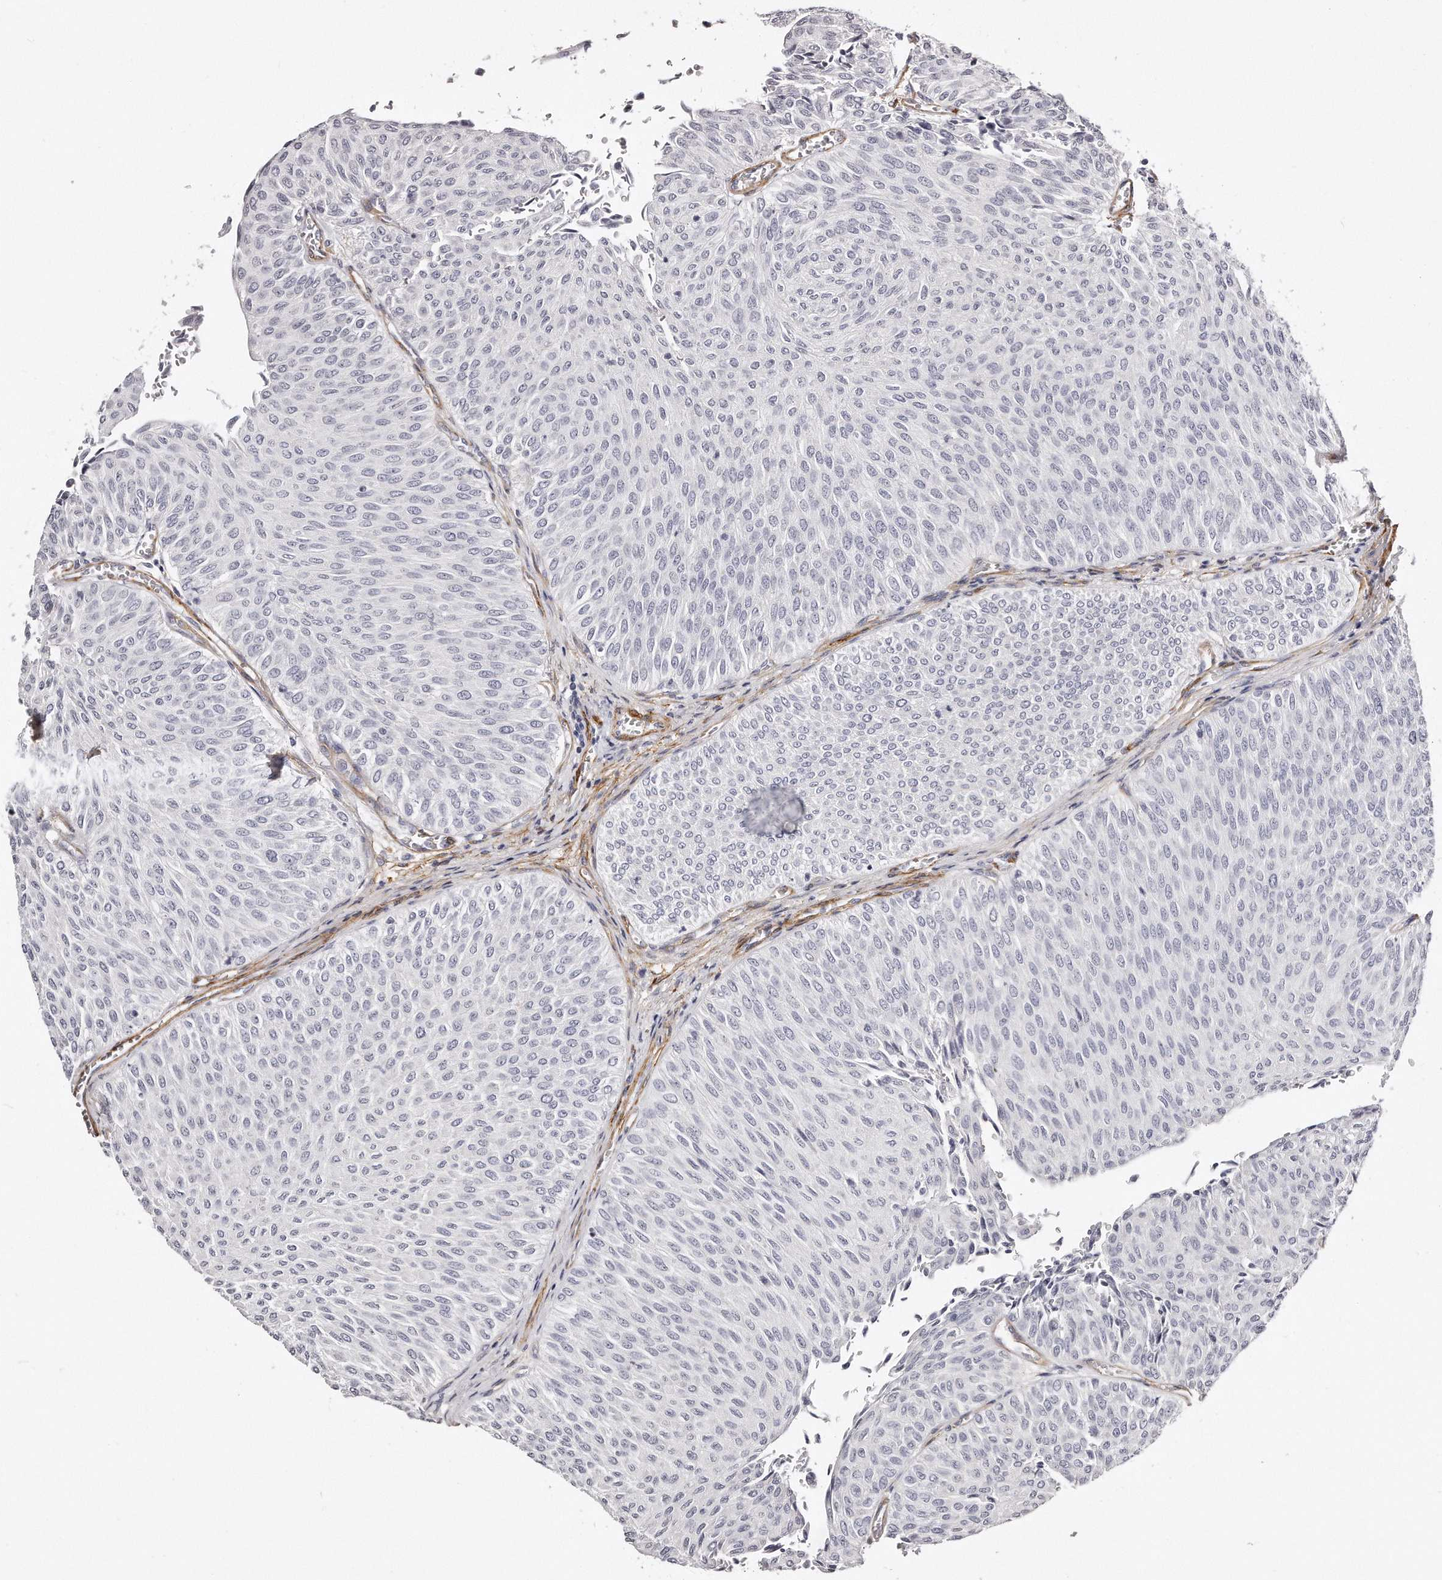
{"staining": {"intensity": "negative", "quantity": "none", "location": "none"}, "tissue": "urothelial cancer", "cell_type": "Tumor cells", "image_type": "cancer", "snomed": [{"axis": "morphology", "description": "Urothelial carcinoma, Low grade"}, {"axis": "topography", "description": "Urinary bladder"}], "caption": "Immunohistochemistry (IHC) of human urothelial carcinoma (low-grade) reveals no expression in tumor cells.", "gene": "LMOD1", "patient": {"sex": "male", "age": 78}}